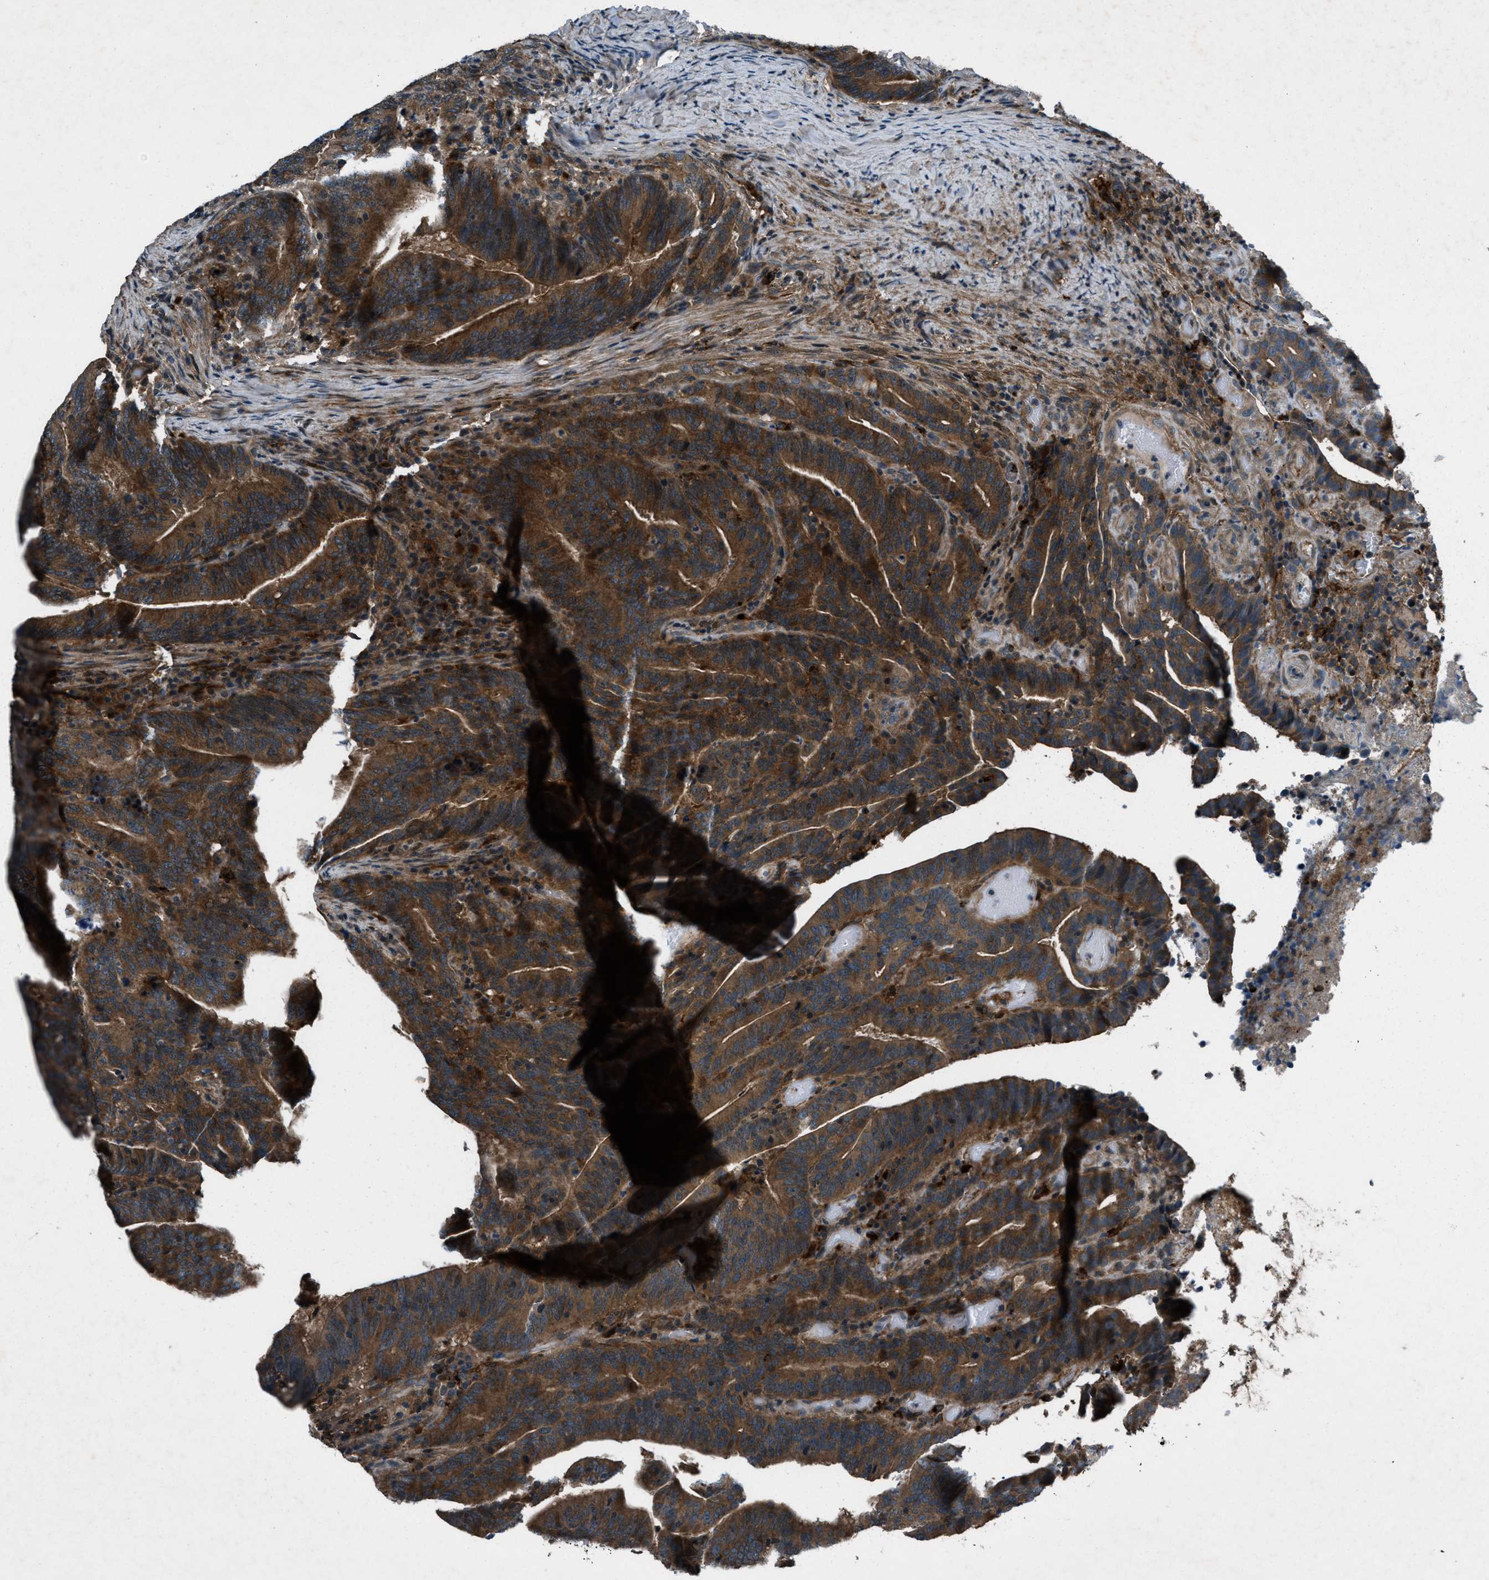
{"staining": {"intensity": "strong", "quantity": ">75%", "location": "cytoplasmic/membranous"}, "tissue": "colorectal cancer", "cell_type": "Tumor cells", "image_type": "cancer", "snomed": [{"axis": "morphology", "description": "Adenocarcinoma, NOS"}, {"axis": "topography", "description": "Colon"}], "caption": "Brown immunohistochemical staining in human adenocarcinoma (colorectal) displays strong cytoplasmic/membranous staining in about >75% of tumor cells. (Brightfield microscopy of DAB IHC at high magnification).", "gene": "EPSTI1", "patient": {"sex": "female", "age": 66}}